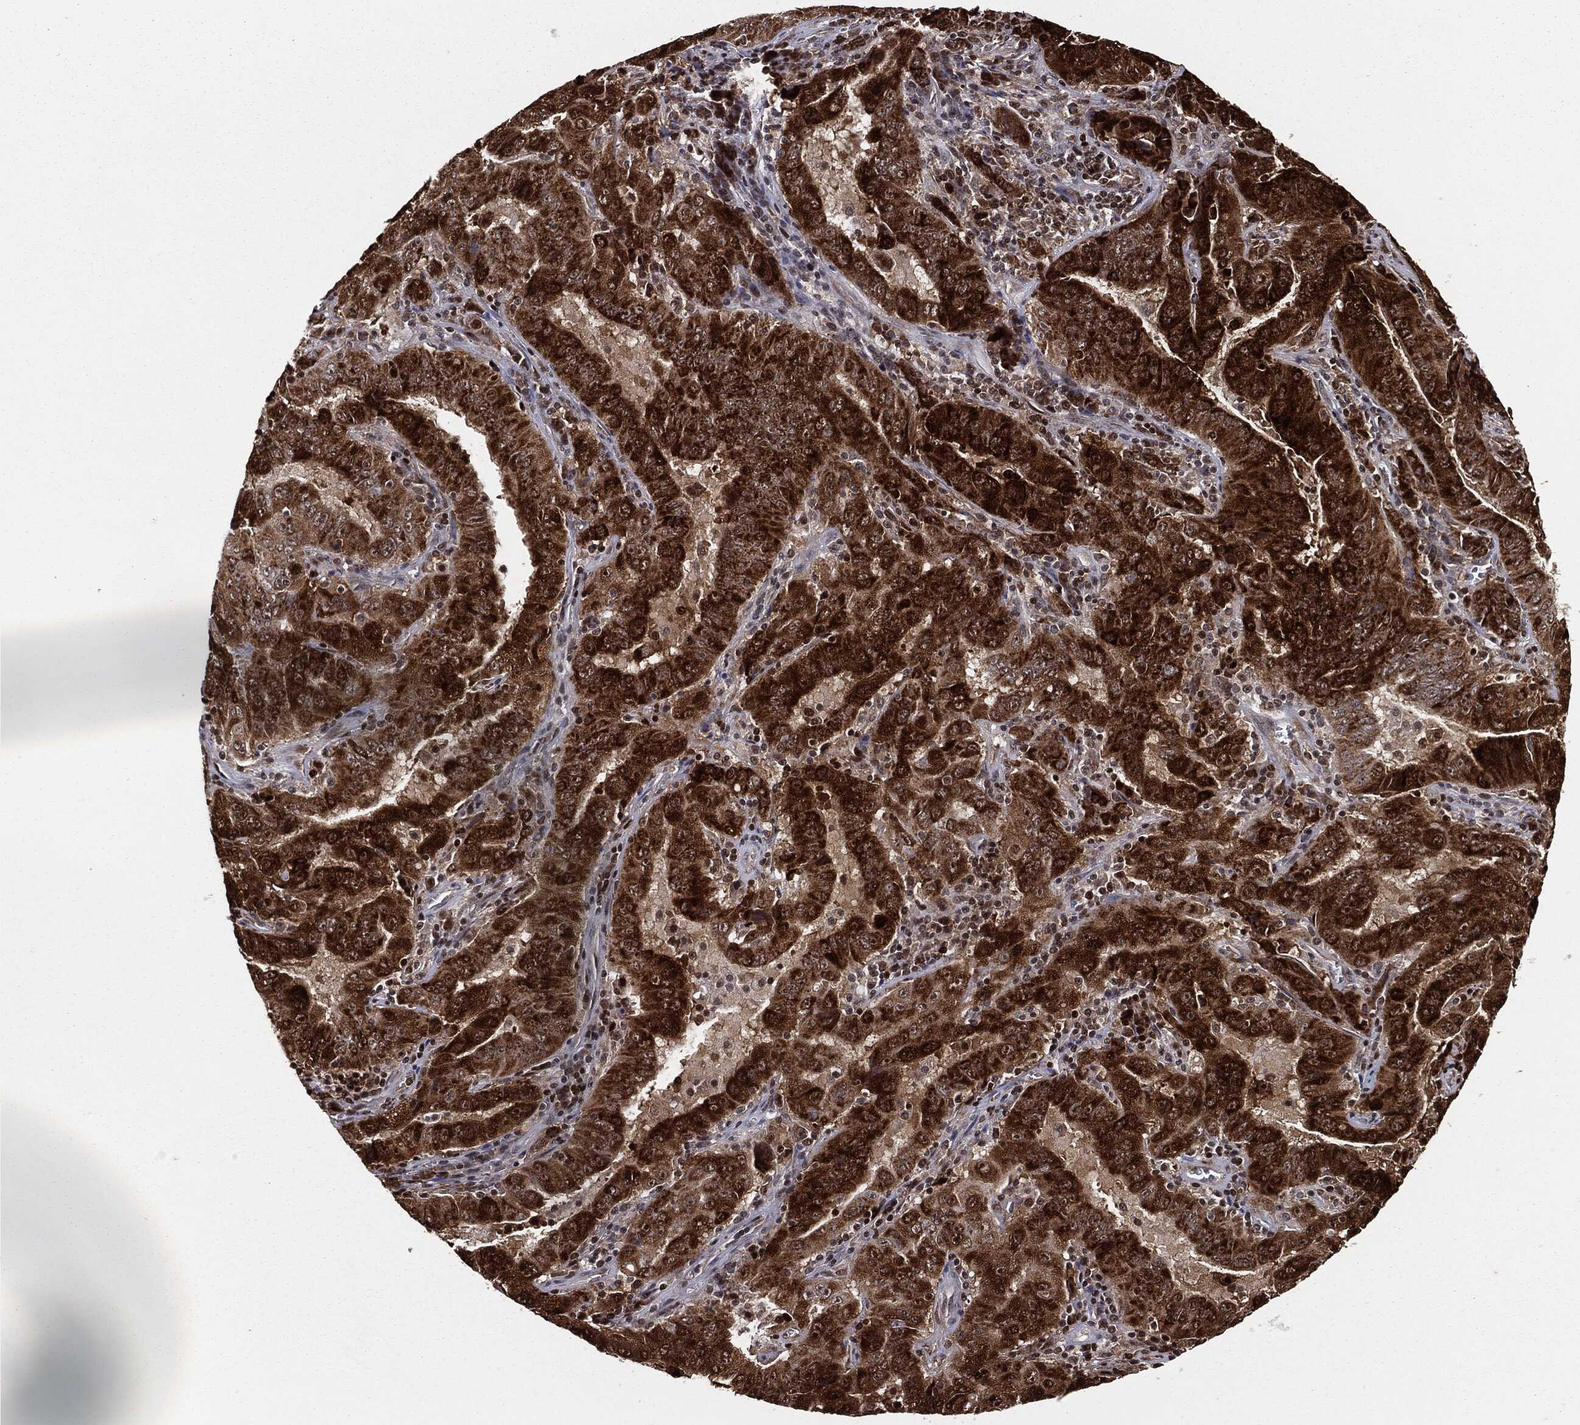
{"staining": {"intensity": "strong", "quantity": ">75%", "location": "cytoplasmic/membranous"}, "tissue": "pancreatic cancer", "cell_type": "Tumor cells", "image_type": "cancer", "snomed": [{"axis": "morphology", "description": "Adenocarcinoma, NOS"}, {"axis": "topography", "description": "Pancreas"}], "caption": "High-power microscopy captured an immunohistochemistry micrograph of pancreatic cancer (adenocarcinoma), revealing strong cytoplasmic/membranous expression in approximately >75% of tumor cells. The protein is stained brown, and the nuclei are stained in blue (DAB (3,3'-diaminobenzidine) IHC with brightfield microscopy, high magnification).", "gene": "CHCHD2", "patient": {"sex": "male", "age": 63}}